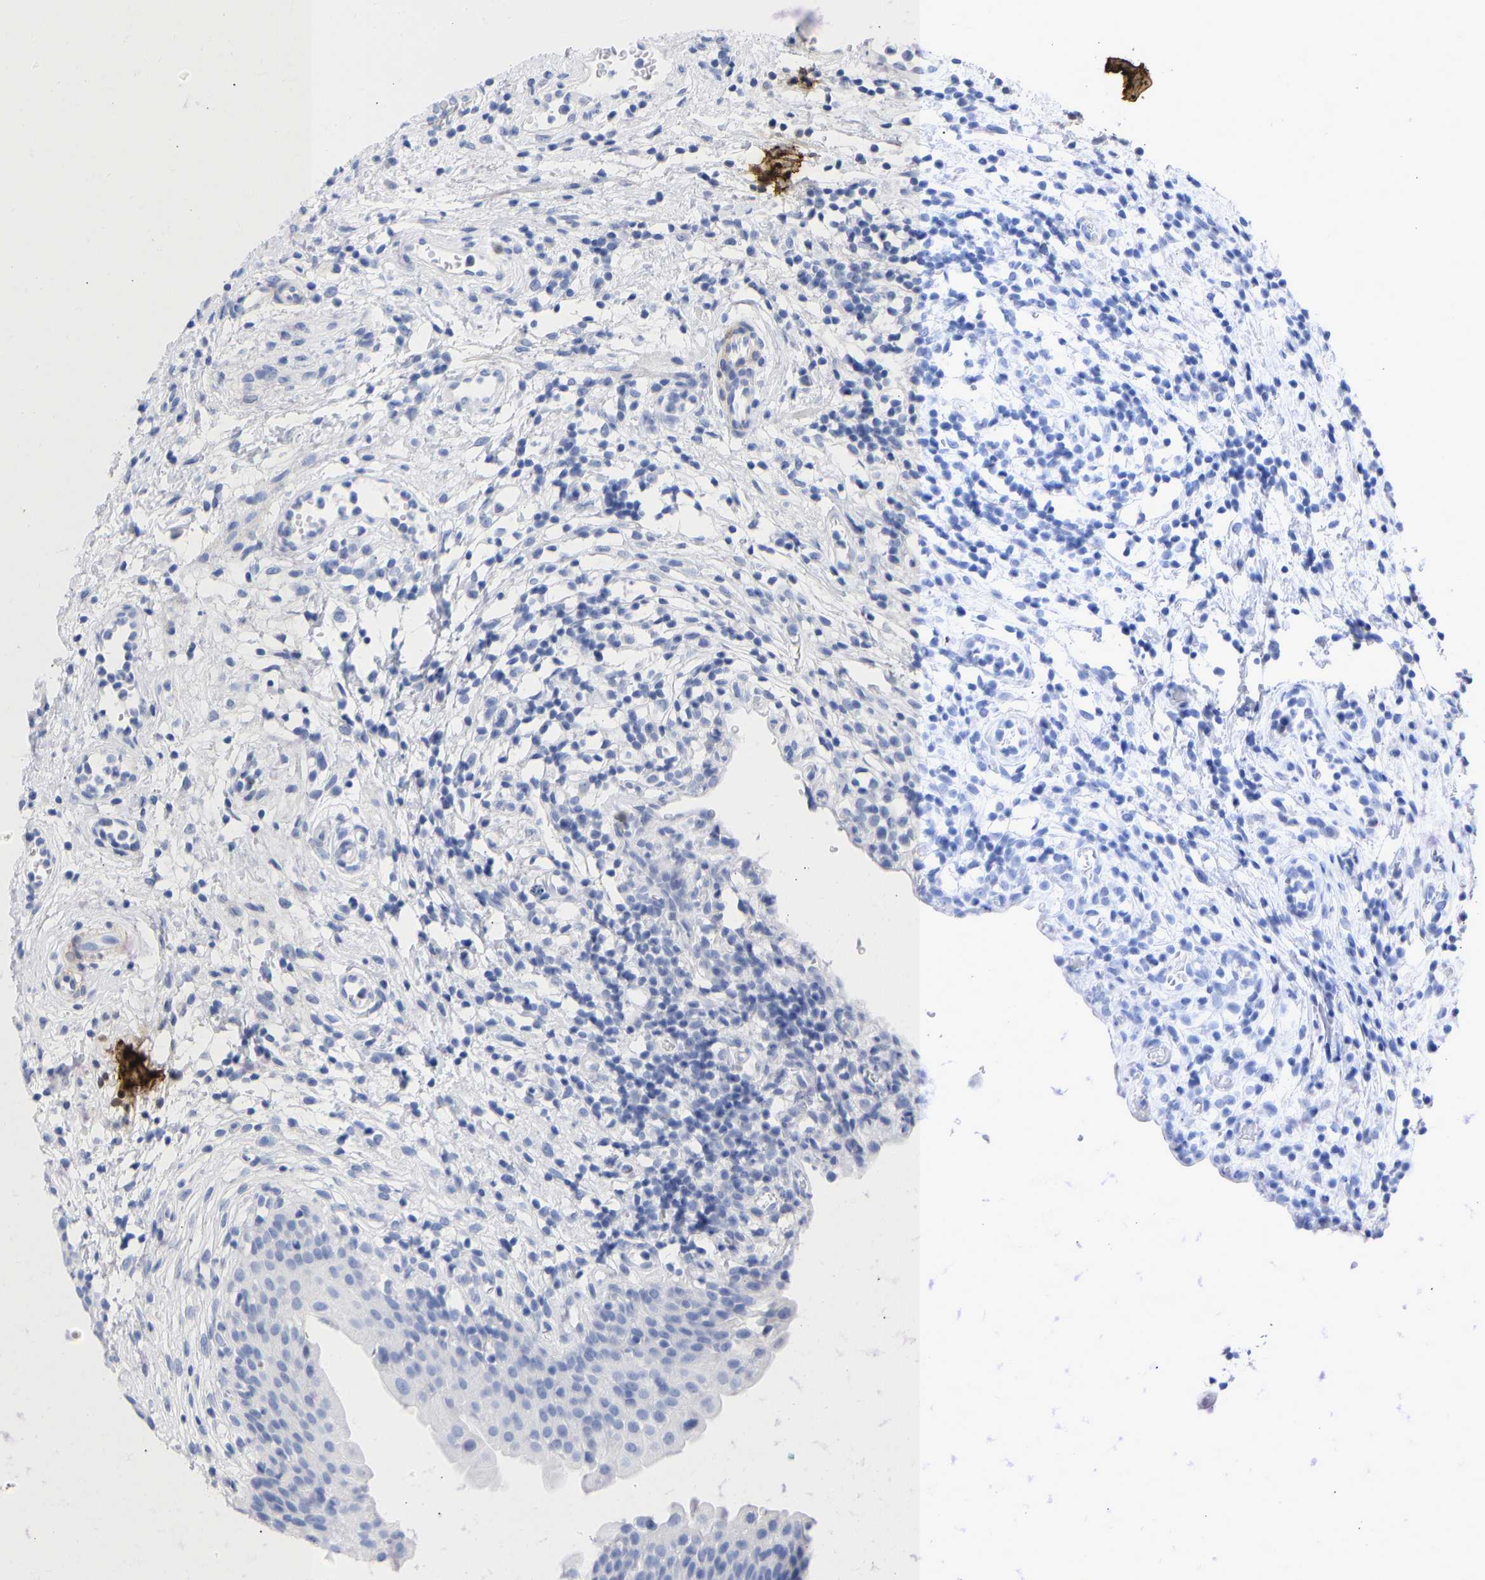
{"staining": {"intensity": "negative", "quantity": "none", "location": "none"}, "tissue": "urinary bladder", "cell_type": "Urothelial cells", "image_type": "normal", "snomed": [{"axis": "morphology", "description": "Normal tissue, NOS"}, {"axis": "topography", "description": "Urinary bladder"}], "caption": "Protein analysis of unremarkable urinary bladder demonstrates no significant staining in urothelial cells. Nuclei are stained in blue.", "gene": "KRT1", "patient": {"sex": "male", "age": 37}}